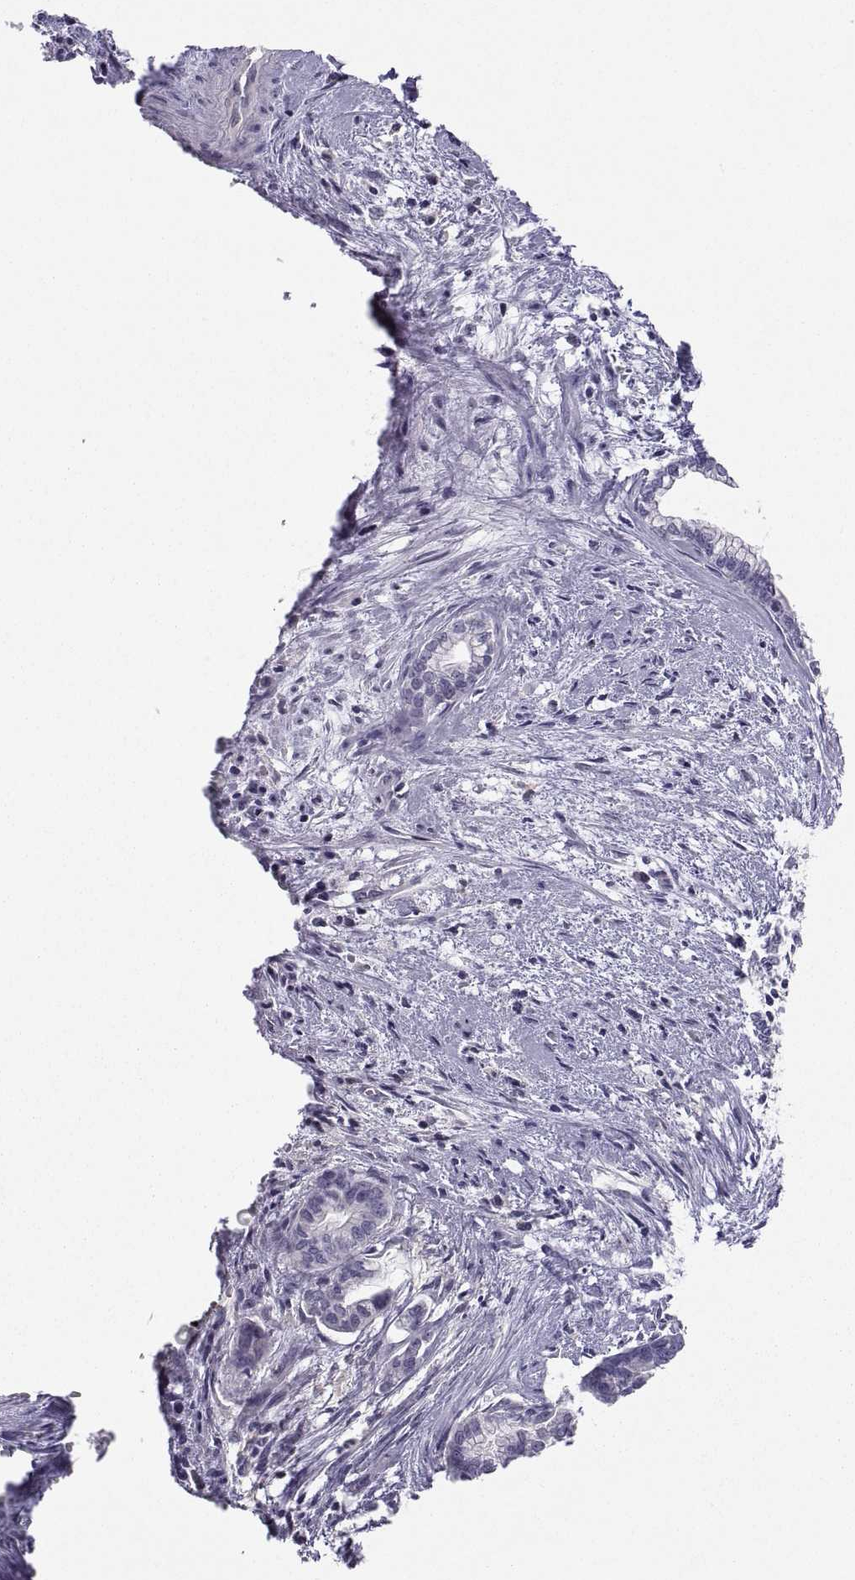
{"staining": {"intensity": "negative", "quantity": "none", "location": "none"}, "tissue": "cervical cancer", "cell_type": "Tumor cells", "image_type": "cancer", "snomed": [{"axis": "morphology", "description": "Adenocarcinoma, NOS"}, {"axis": "topography", "description": "Cervix"}], "caption": "Immunohistochemistry histopathology image of cervical cancer (adenocarcinoma) stained for a protein (brown), which displays no expression in tumor cells.", "gene": "FGF9", "patient": {"sex": "female", "age": 62}}